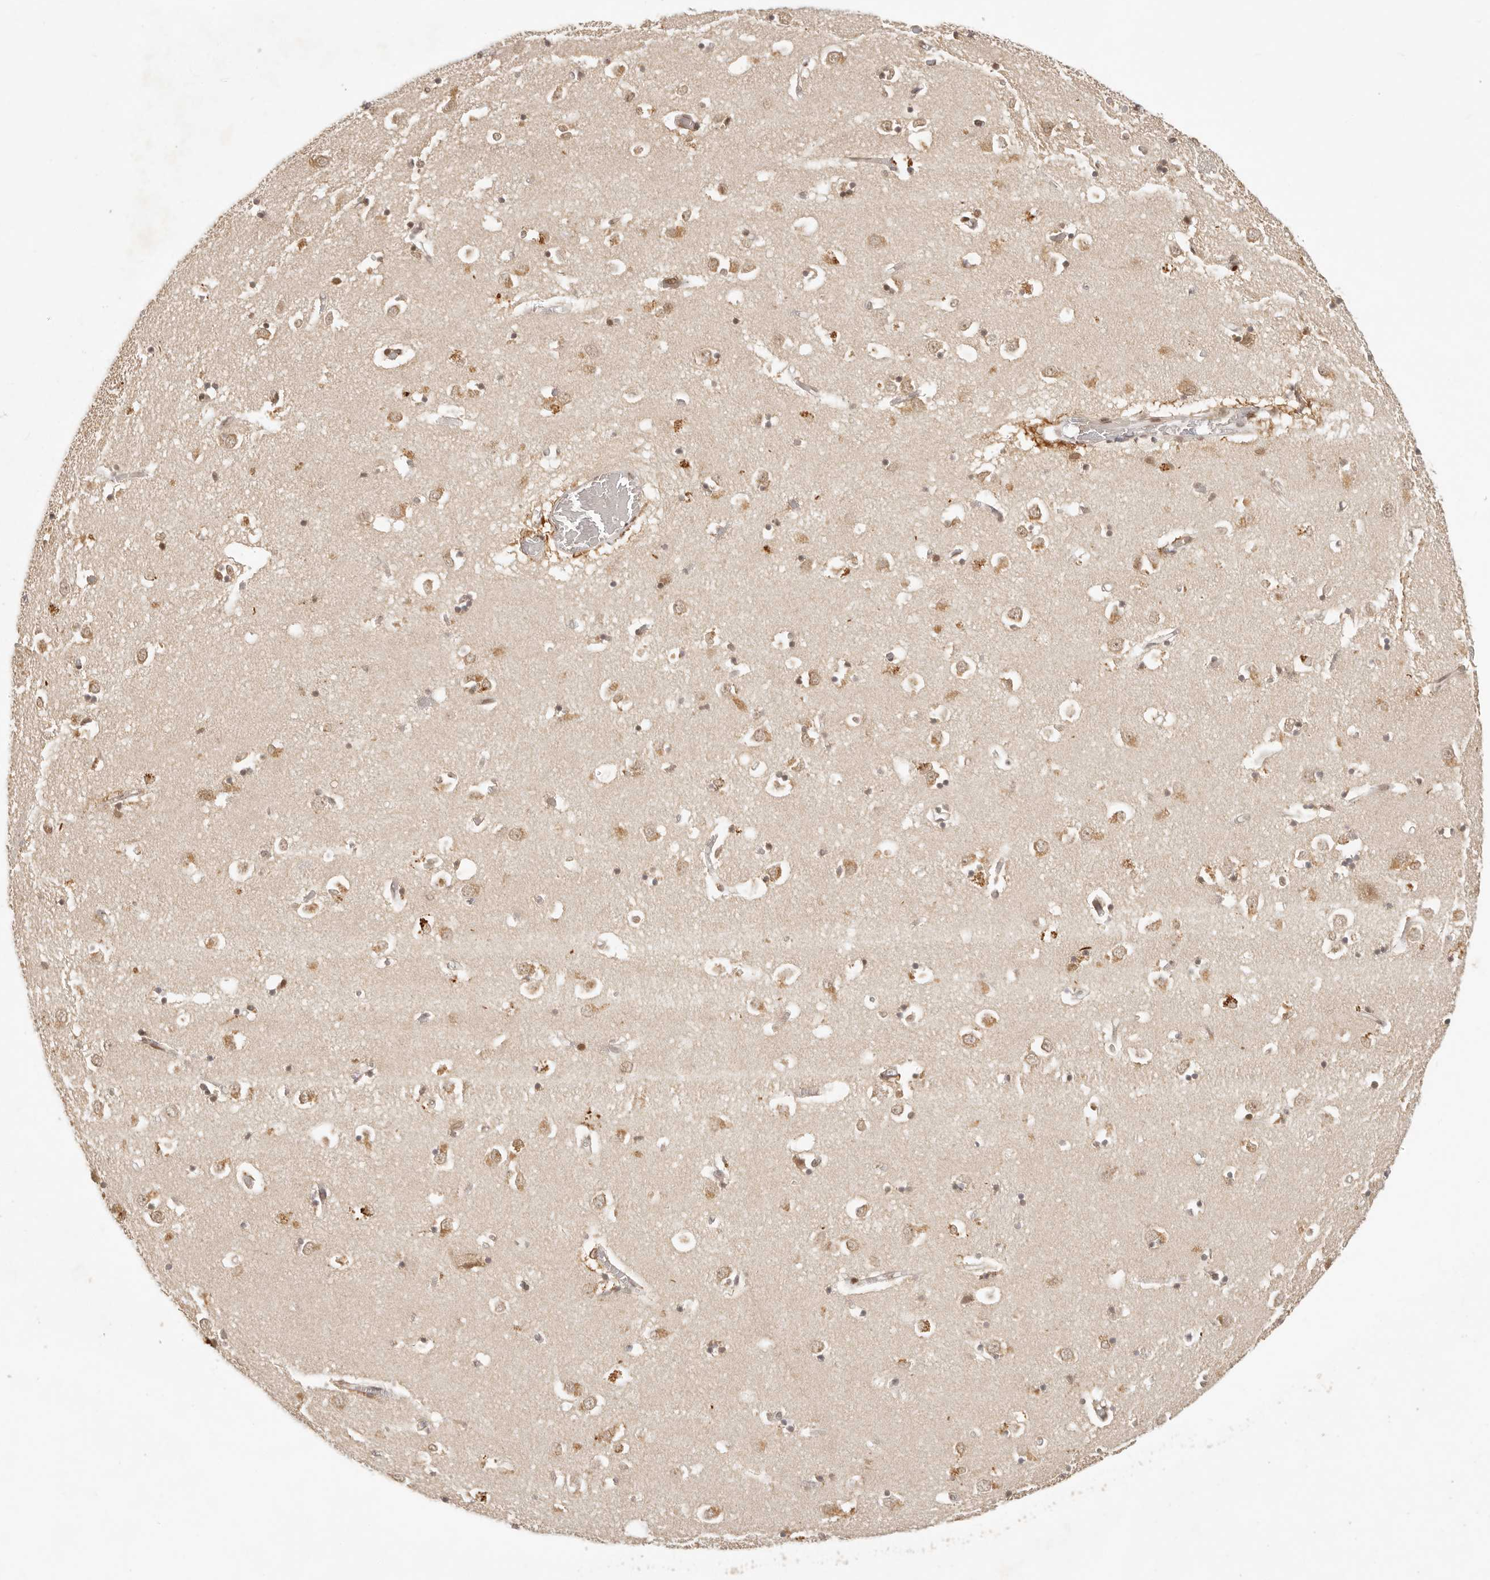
{"staining": {"intensity": "moderate", "quantity": "25%-75%", "location": "cytoplasmic/membranous,nuclear"}, "tissue": "caudate", "cell_type": "Glial cells", "image_type": "normal", "snomed": [{"axis": "morphology", "description": "Normal tissue, NOS"}, {"axis": "topography", "description": "Lateral ventricle wall"}], "caption": "Immunohistochemical staining of normal caudate demonstrates 25%-75% levels of moderate cytoplasmic/membranous,nuclear protein staining in about 25%-75% of glial cells.", "gene": "INTS11", "patient": {"sex": "male", "age": 70}}